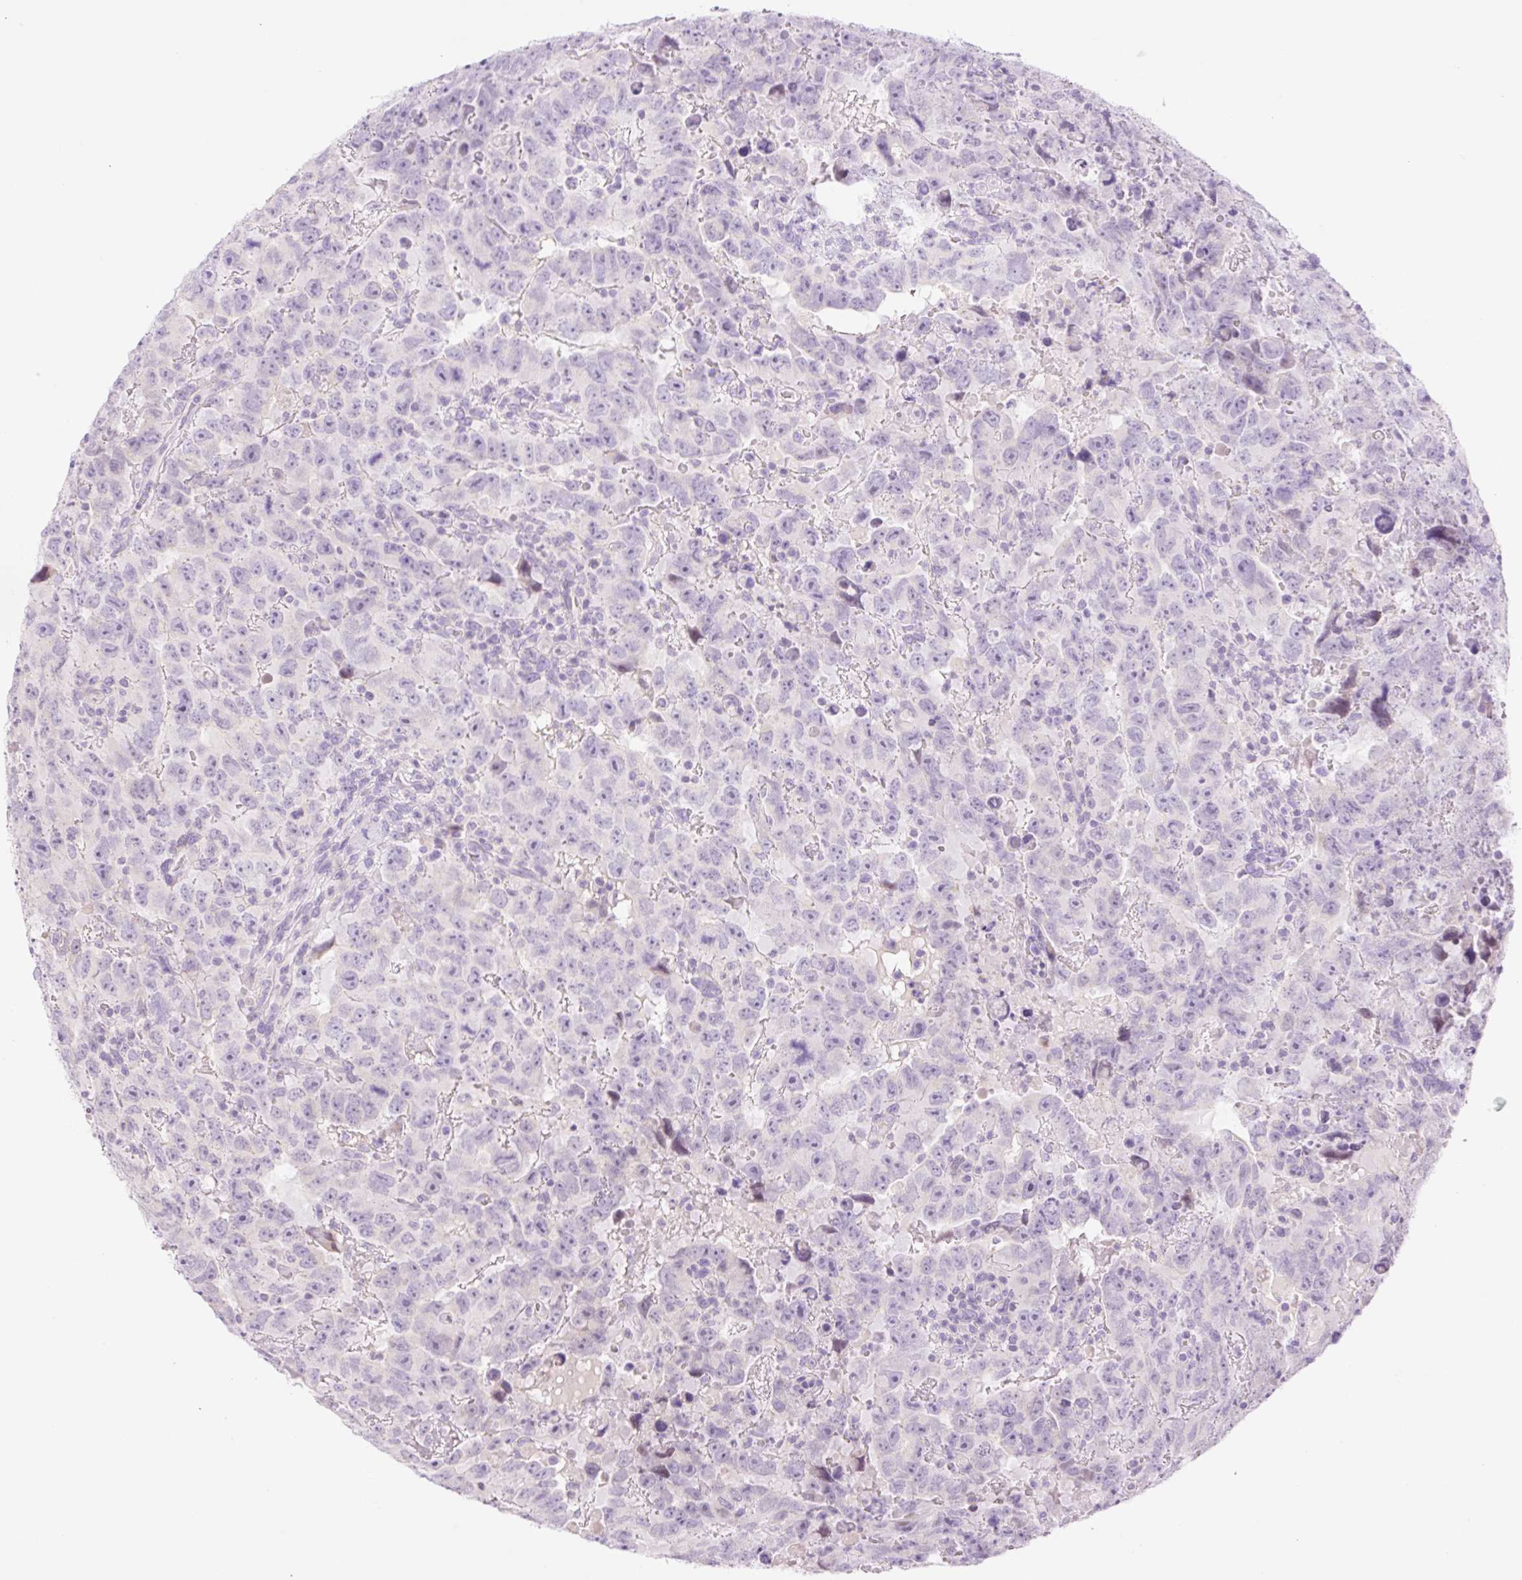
{"staining": {"intensity": "negative", "quantity": "none", "location": "none"}, "tissue": "testis cancer", "cell_type": "Tumor cells", "image_type": "cancer", "snomed": [{"axis": "morphology", "description": "Carcinoma, Embryonal, NOS"}, {"axis": "topography", "description": "Testis"}], "caption": "Immunohistochemistry (IHC) of testis cancer (embryonal carcinoma) shows no expression in tumor cells.", "gene": "TBX15", "patient": {"sex": "male", "age": 24}}